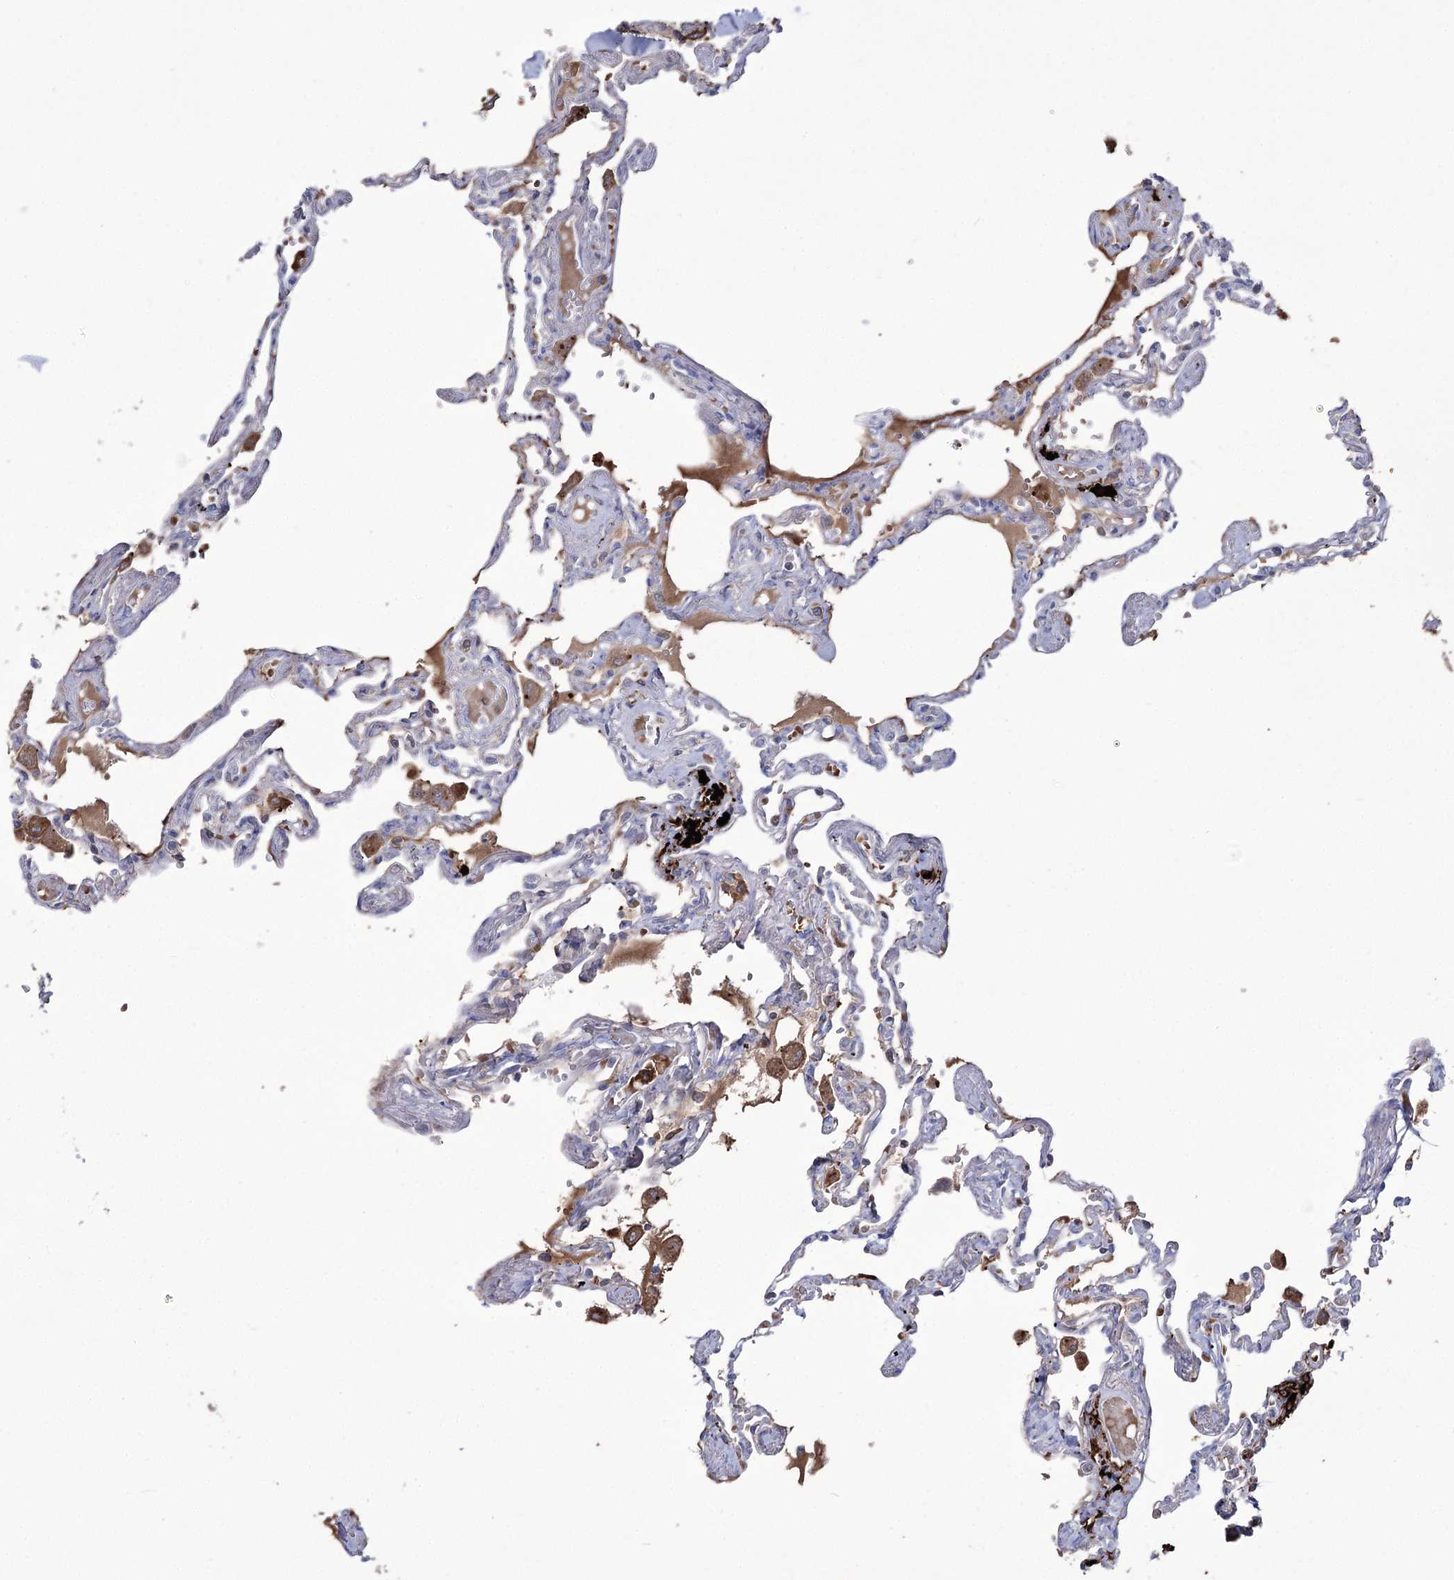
{"staining": {"intensity": "negative", "quantity": "none", "location": "none"}, "tissue": "lung", "cell_type": "Alveolar cells", "image_type": "normal", "snomed": [{"axis": "morphology", "description": "Normal tissue, NOS"}, {"axis": "topography", "description": "Lung"}], "caption": "This is a micrograph of IHC staining of benign lung, which shows no staining in alveolar cells. (DAB immunohistochemistry (IHC) visualized using brightfield microscopy, high magnification).", "gene": "ZNF622", "patient": {"sex": "female", "age": 67}}